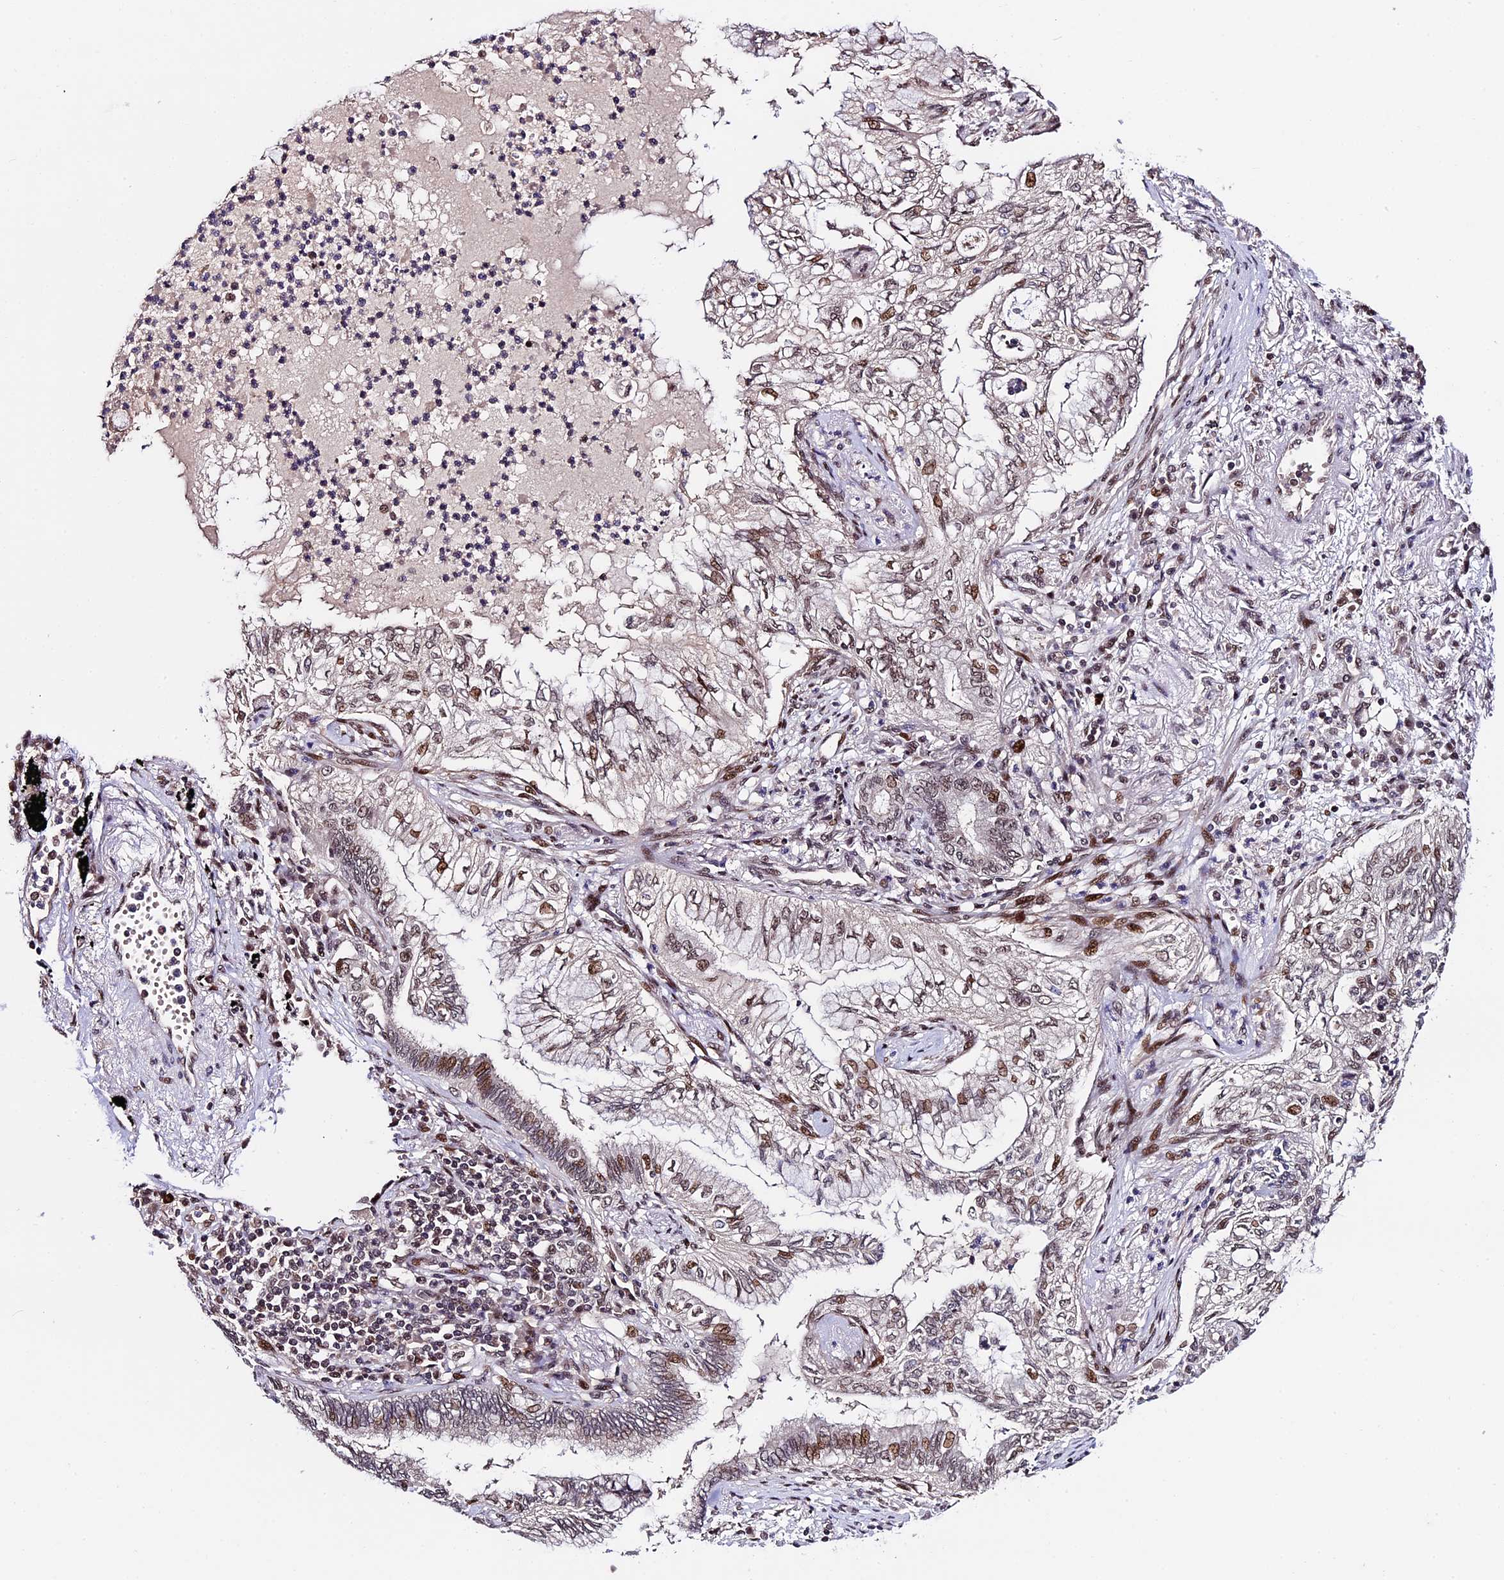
{"staining": {"intensity": "moderate", "quantity": "25%-75%", "location": "nuclear"}, "tissue": "lung cancer", "cell_type": "Tumor cells", "image_type": "cancer", "snomed": [{"axis": "morphology", "description": "Adenocarcinoma, NOS"}, {"axis": "topography", "description": "Lung"}], "caption": "Immunohistochemical staining of adenocarcinoma (lung) shows moderate nuclear protein staining in approximately 25%-75% of tumor cells. Nuclei are stained in blue.", "gene": "TCP11L2", "patient": {"sex": "female", "age": 70}}